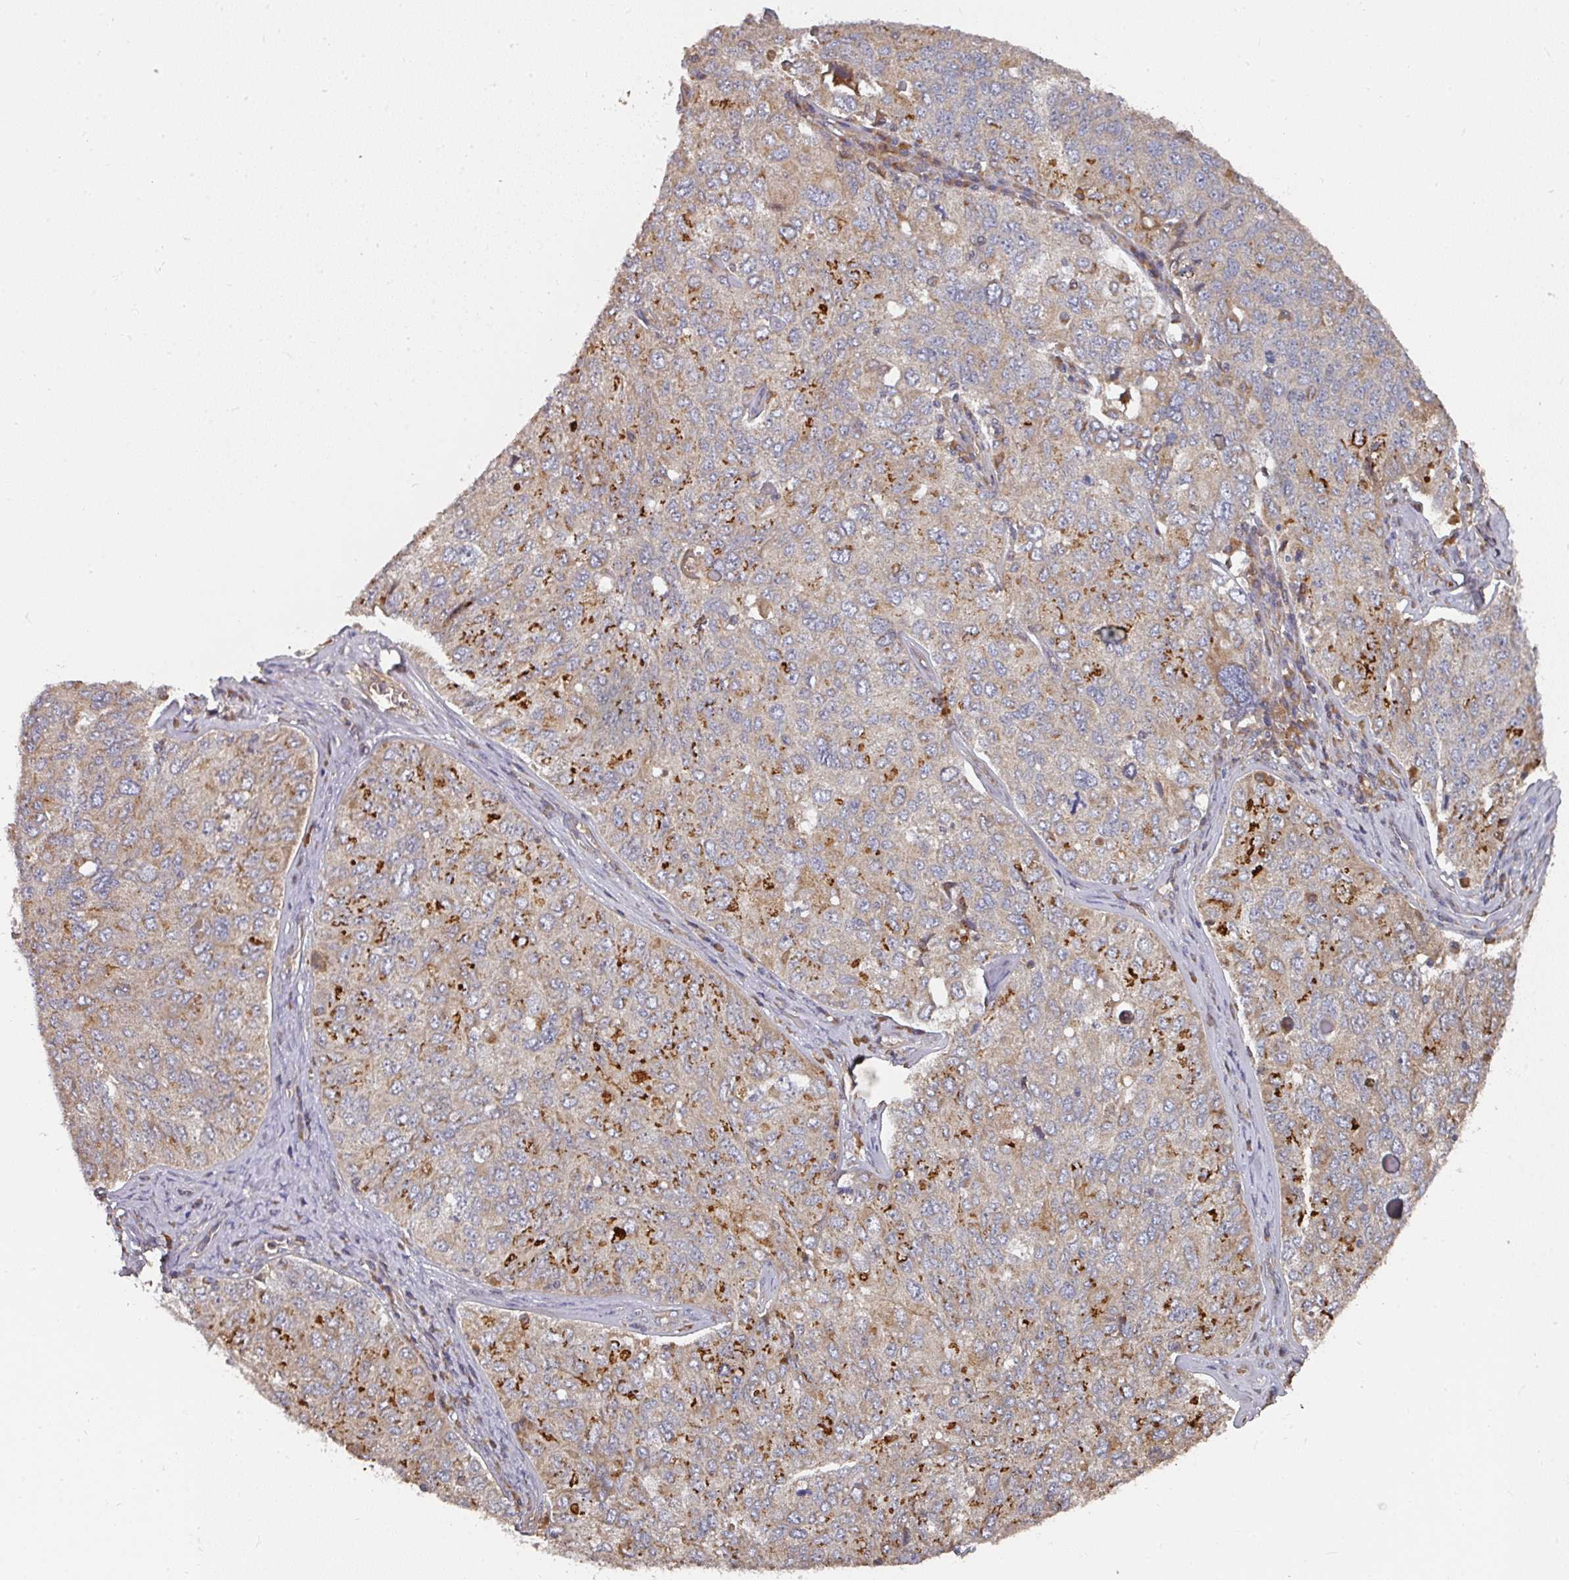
{"staining": {"intensity": "moderate", "quantity": ">75%", "location": "cytoplasmic/membranous"}, "tissue": "ovarian cancer", "cell_type": "Tumor cells", "image_type": "cancer", "snomed": [{"axis": "morphology", "description": "Carcinoma, endometroid"}, {"axis": "topography", "description": "Ovary"}], "caption": "An immunohistochemistry (IHC) micrograph of neoplastic tissue is shown. Protein staining in brown highlights moderate cytoplasmic/membranous positivity in endometroid carcinoma (ovarian) within tumor cells.", "gene": "EDEM2", "patient": {"sex": "female", "age": 62}}